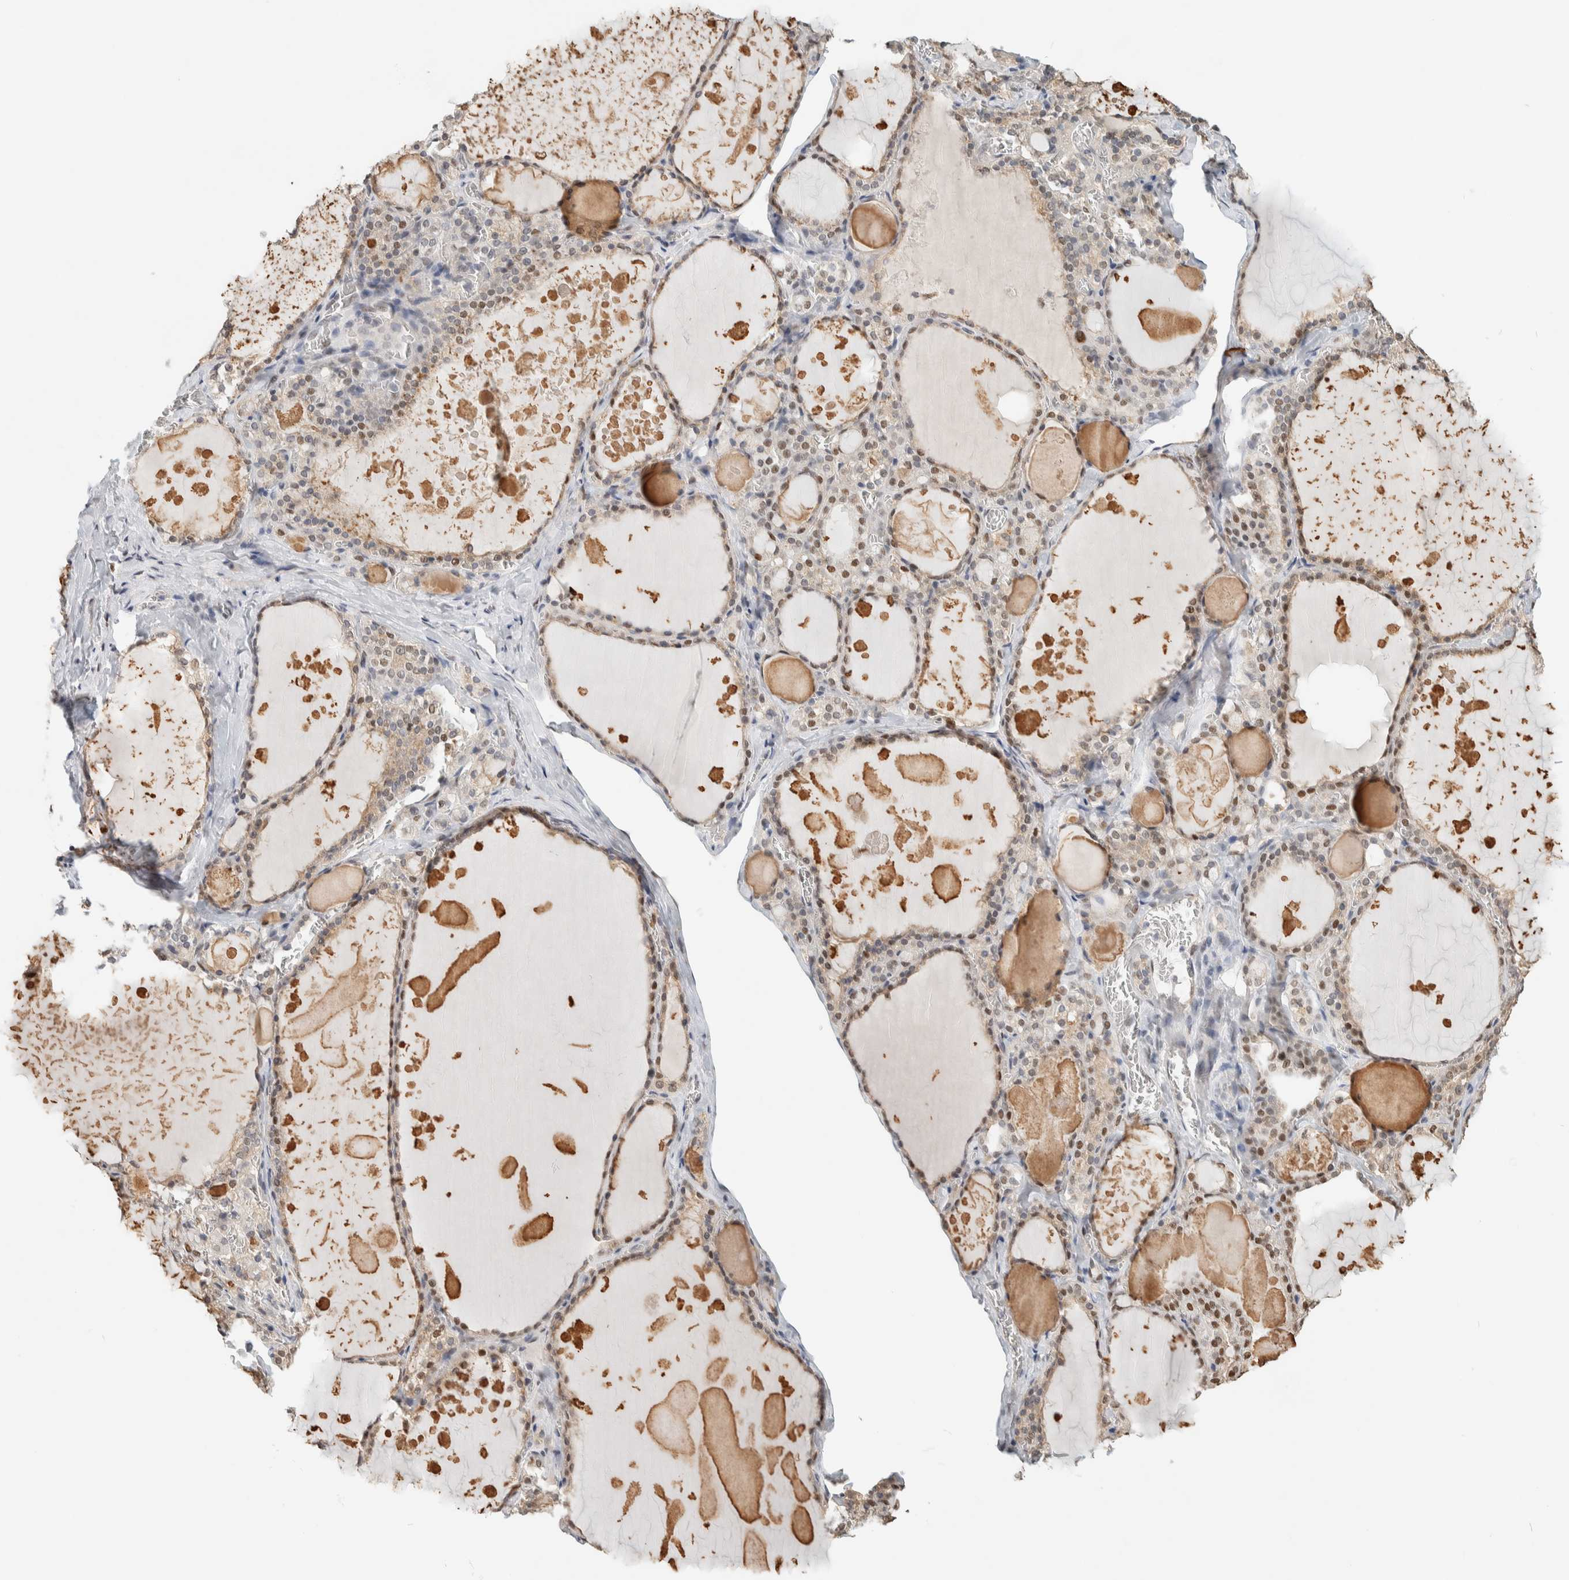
{"staining": {"intensity": "moderate", "quantity": "25%-75%", "location": "nuclear"}, "tissue": "thyroid gland", "cell_type": "Glandular cells", "image_type": "normal", "snomed": [{"axis": "morphology", "description": "Normal tissue, NOS"}, {"axis": "topography", "description": "Thyroid gland"}], "caption": "Immunohistochemistry (IHC) (DAB) staining of normal thyroid gland exhibits moderate nuclear protein positivity in approximately 25%-75% of glandular cells. (DAB (3,3'-diaminobenzidine) = brown stain, brightfield microscopy at high magnification).", "gene": "PUS7", "patient": {"sex": "male", "age": 56}}